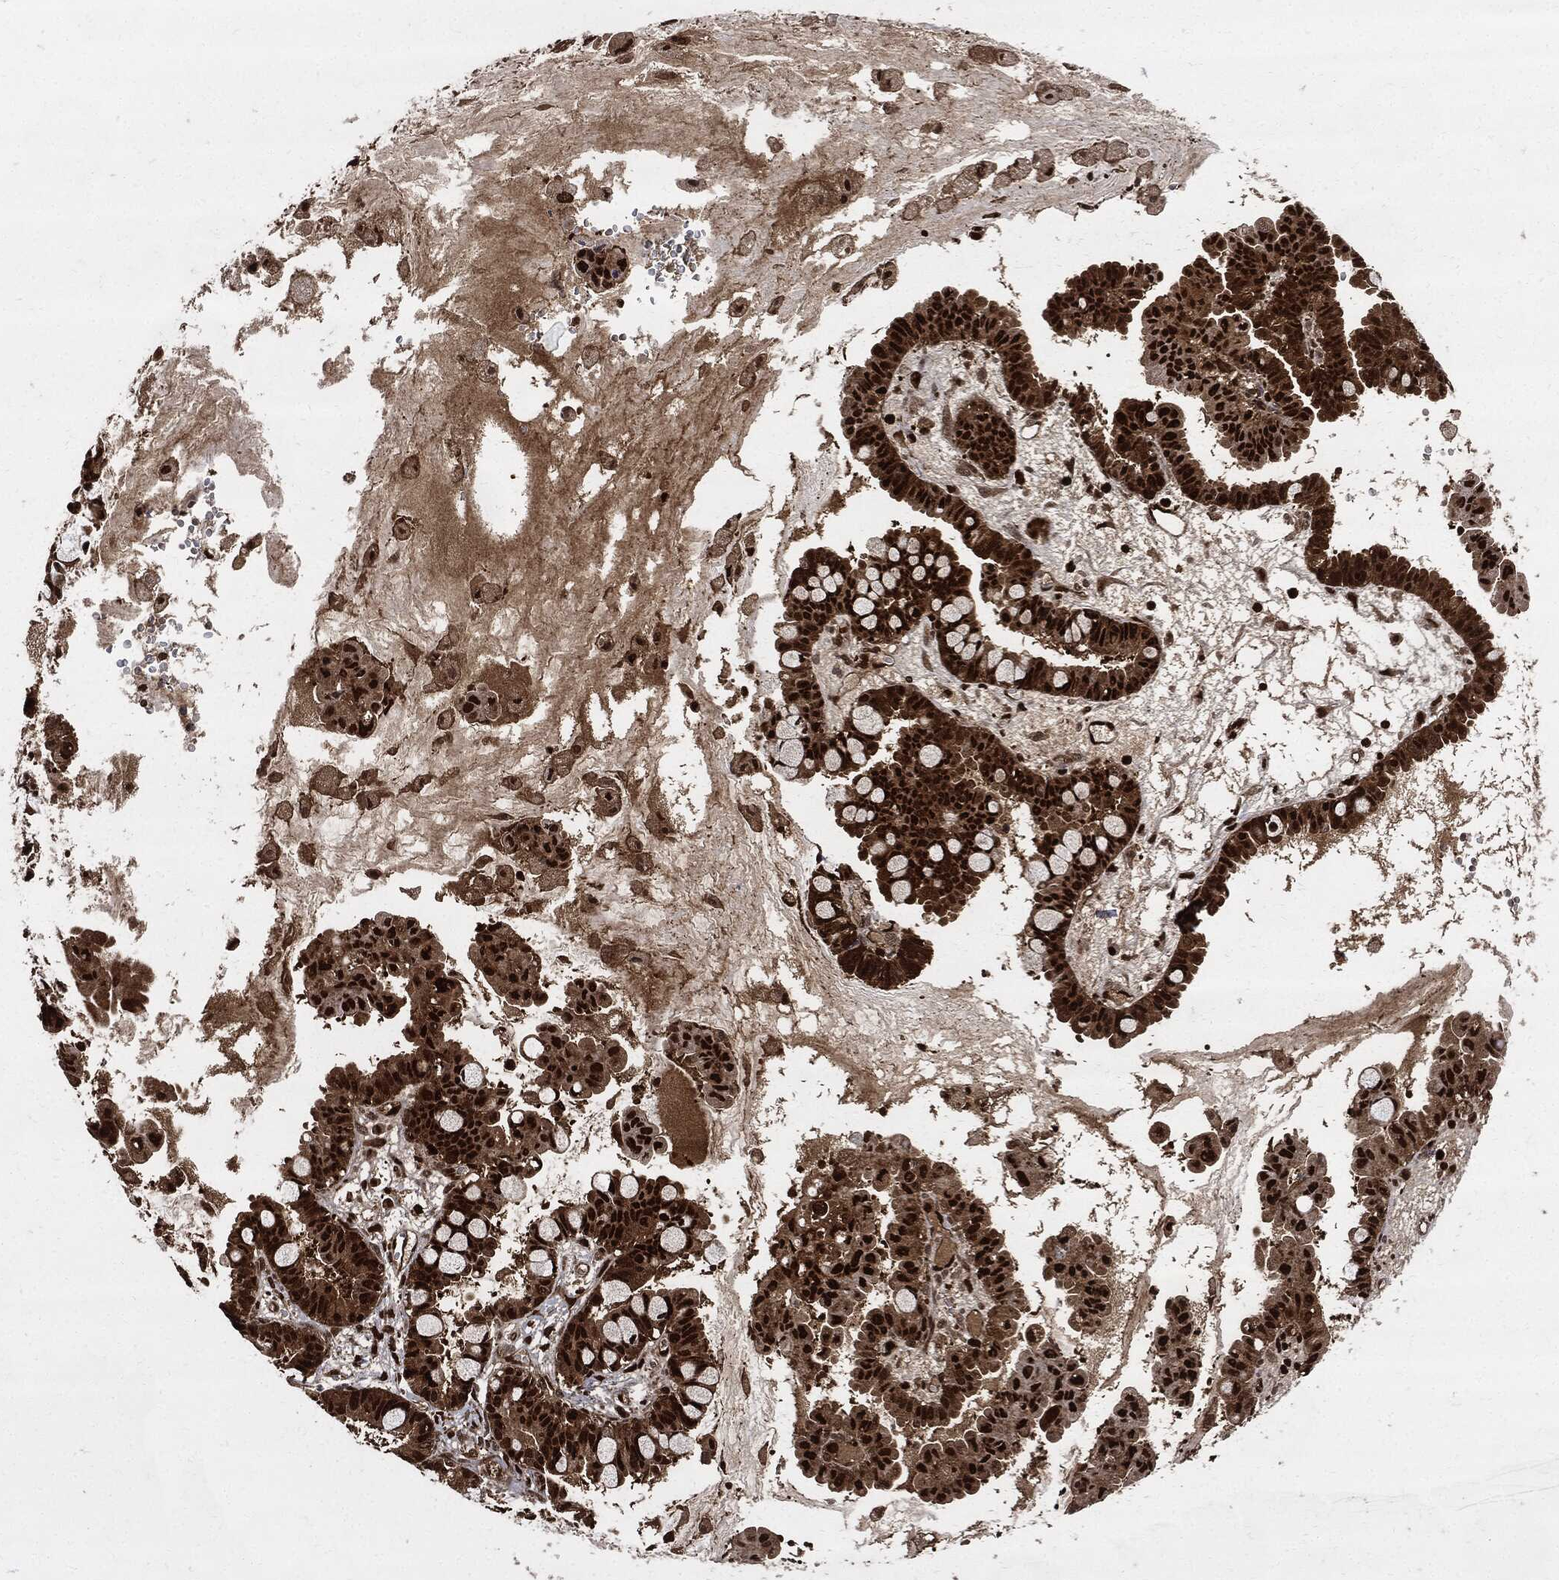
{"staining": {"intensity": "strong", "quantity": ">75%", "location": "cytoplasmic/membranous,nuclear"}, "tissue": "ovarian cancer", "cell_type": "Tumor cells", "image_type": "cancer", "snomed": [{"axis": "morphology", "description": "Cystadenocarcinoma, mucinous, NOS"}, {"axis": "topography", "description": "Ovary"}], "caption": "DAB (3,3'-diaminobenzidine) immunohistochemical staining of ovarian cancer exhibits strong cytoplasmic/membranous and nuclear protein expression in about >75% of tumor cells.", "gene": "YWHAB", "patient": {"sex": "female", "age": 63}}